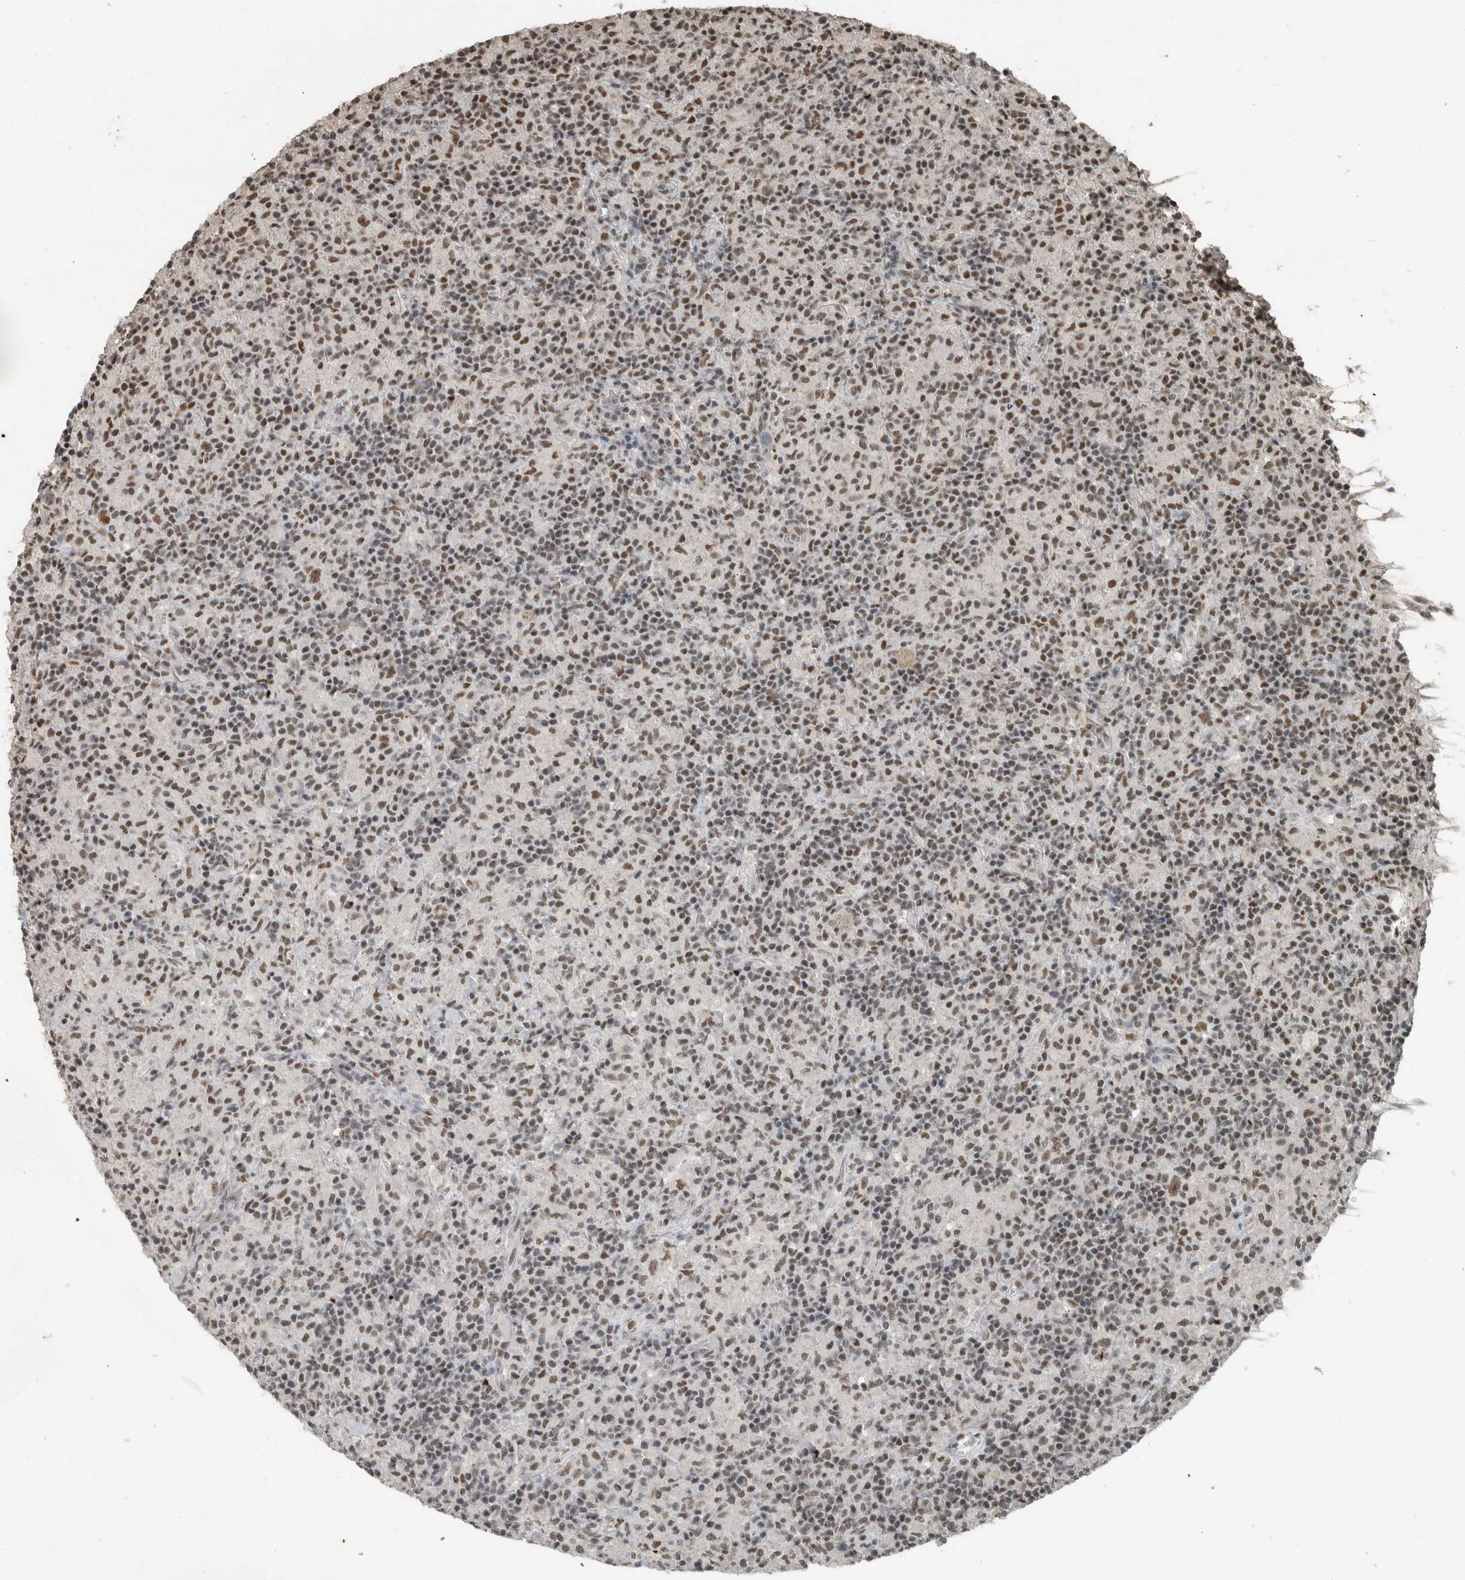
{"staining": {"intensity": "moderate", "quantity": ">75%", "location": "nuclear"}, "tissue": "lymphoma", "cell_type": "Tumor cells", "image_type": "cancer", "snomed": [{"axis": "morphology", "description": "Hodgkin's disease, NOS"}, {"axis": "topography", "description": "Lymph node"}], "caption": "Tumor cells show medium levels of moderate nuclear positivity in about >75% of cells in Hodgkin's disease.", "gene": "ZNF24", "patient": {"sex": "male", "age": 70}}